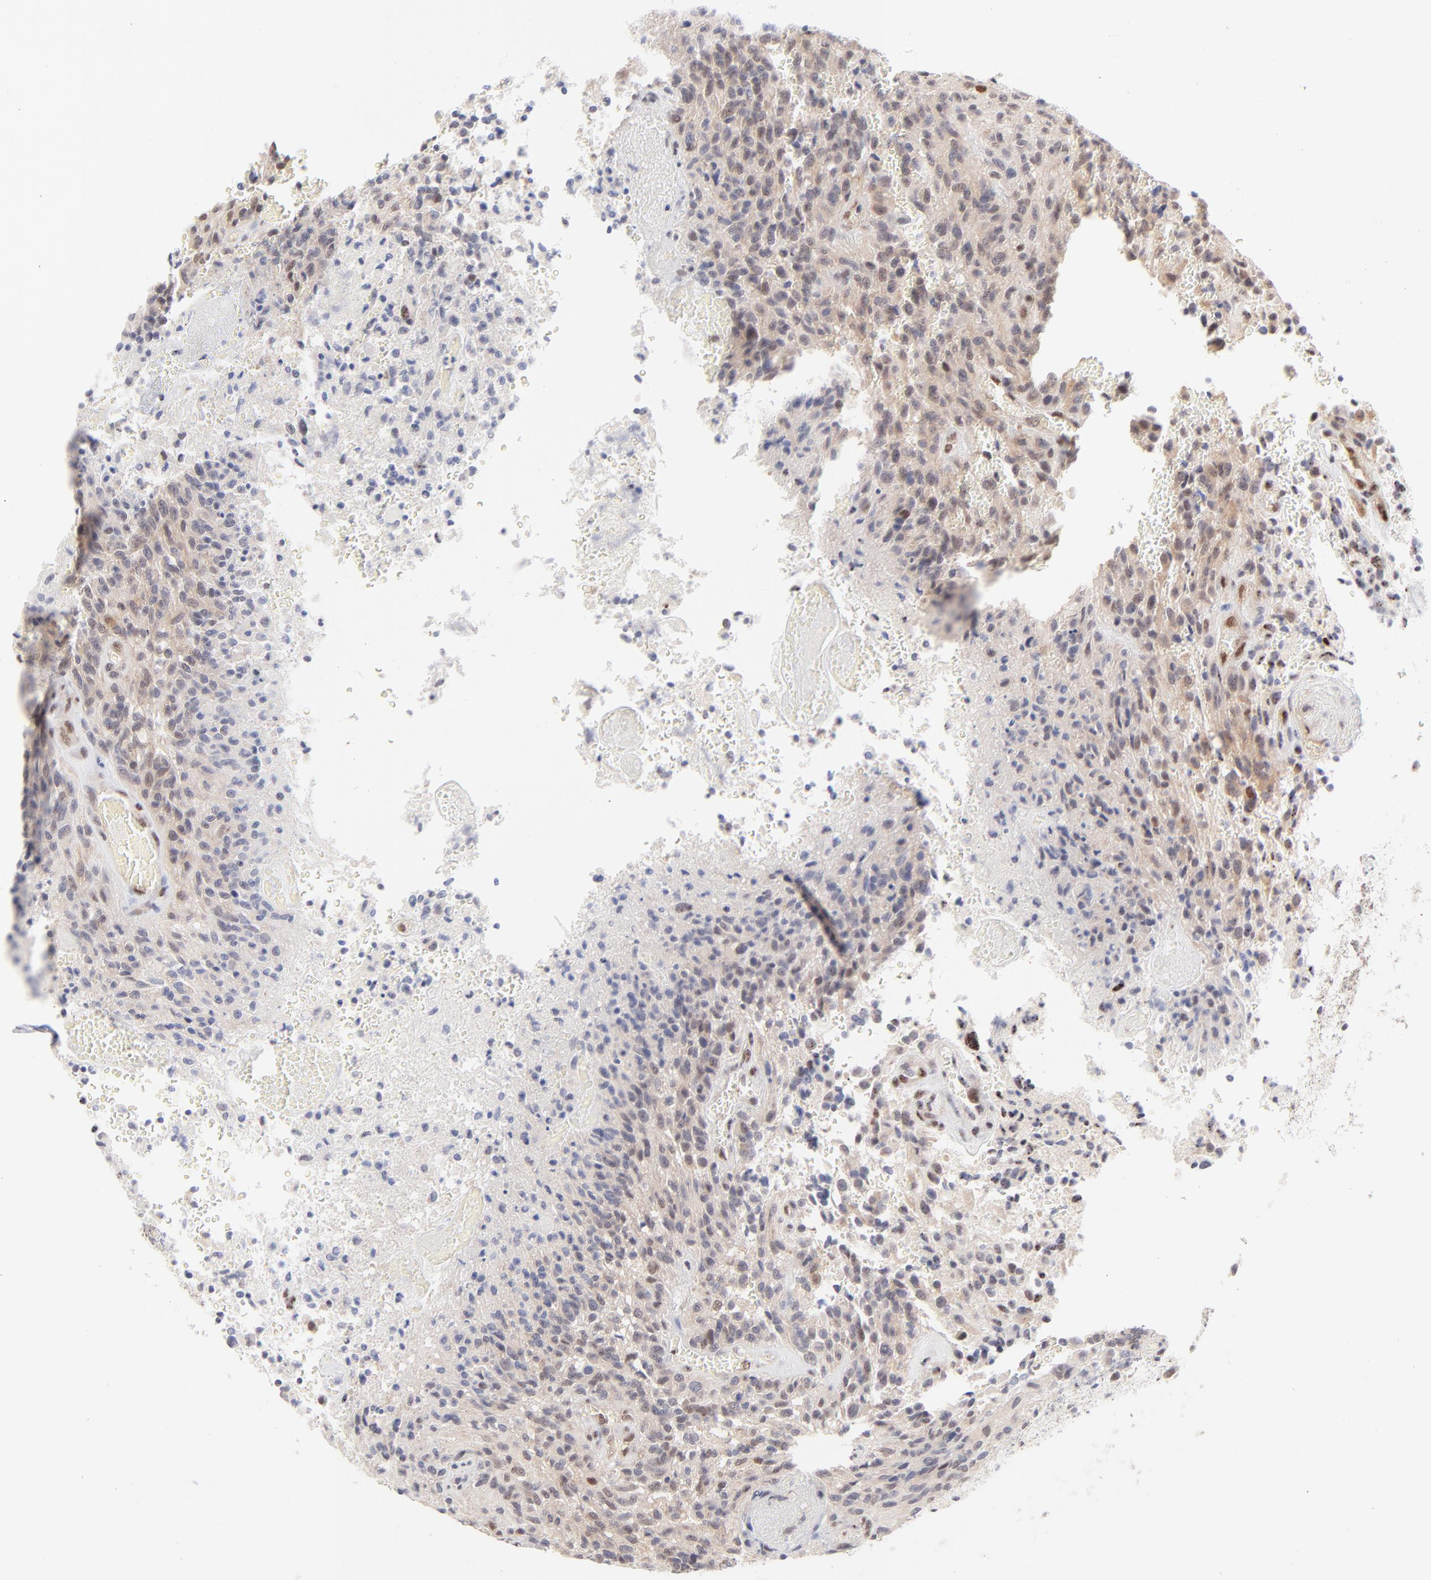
{"staining": {"intensity": "weak", "quantity": "<25%", "location": "nuclear"}, "tissue": "glioma", "cell_type": "Tumor cells", "image_type": "cancer", "snomed": [{"axis": "morphology", "description": "Normal tissue, NOS"}, {"axis": "morphology", "description": "Glioma, malignant, High grade"}, {"axis": "topography", "description": "Cerebral cortex"}], "caption": "This is an immunohistochemistry (IHC) histopathology image of human malignant glioma (high-grade). There is no staining in tumor cells.", "gene": "STAT3", "patient": {"sex": "male", "age": 56}}